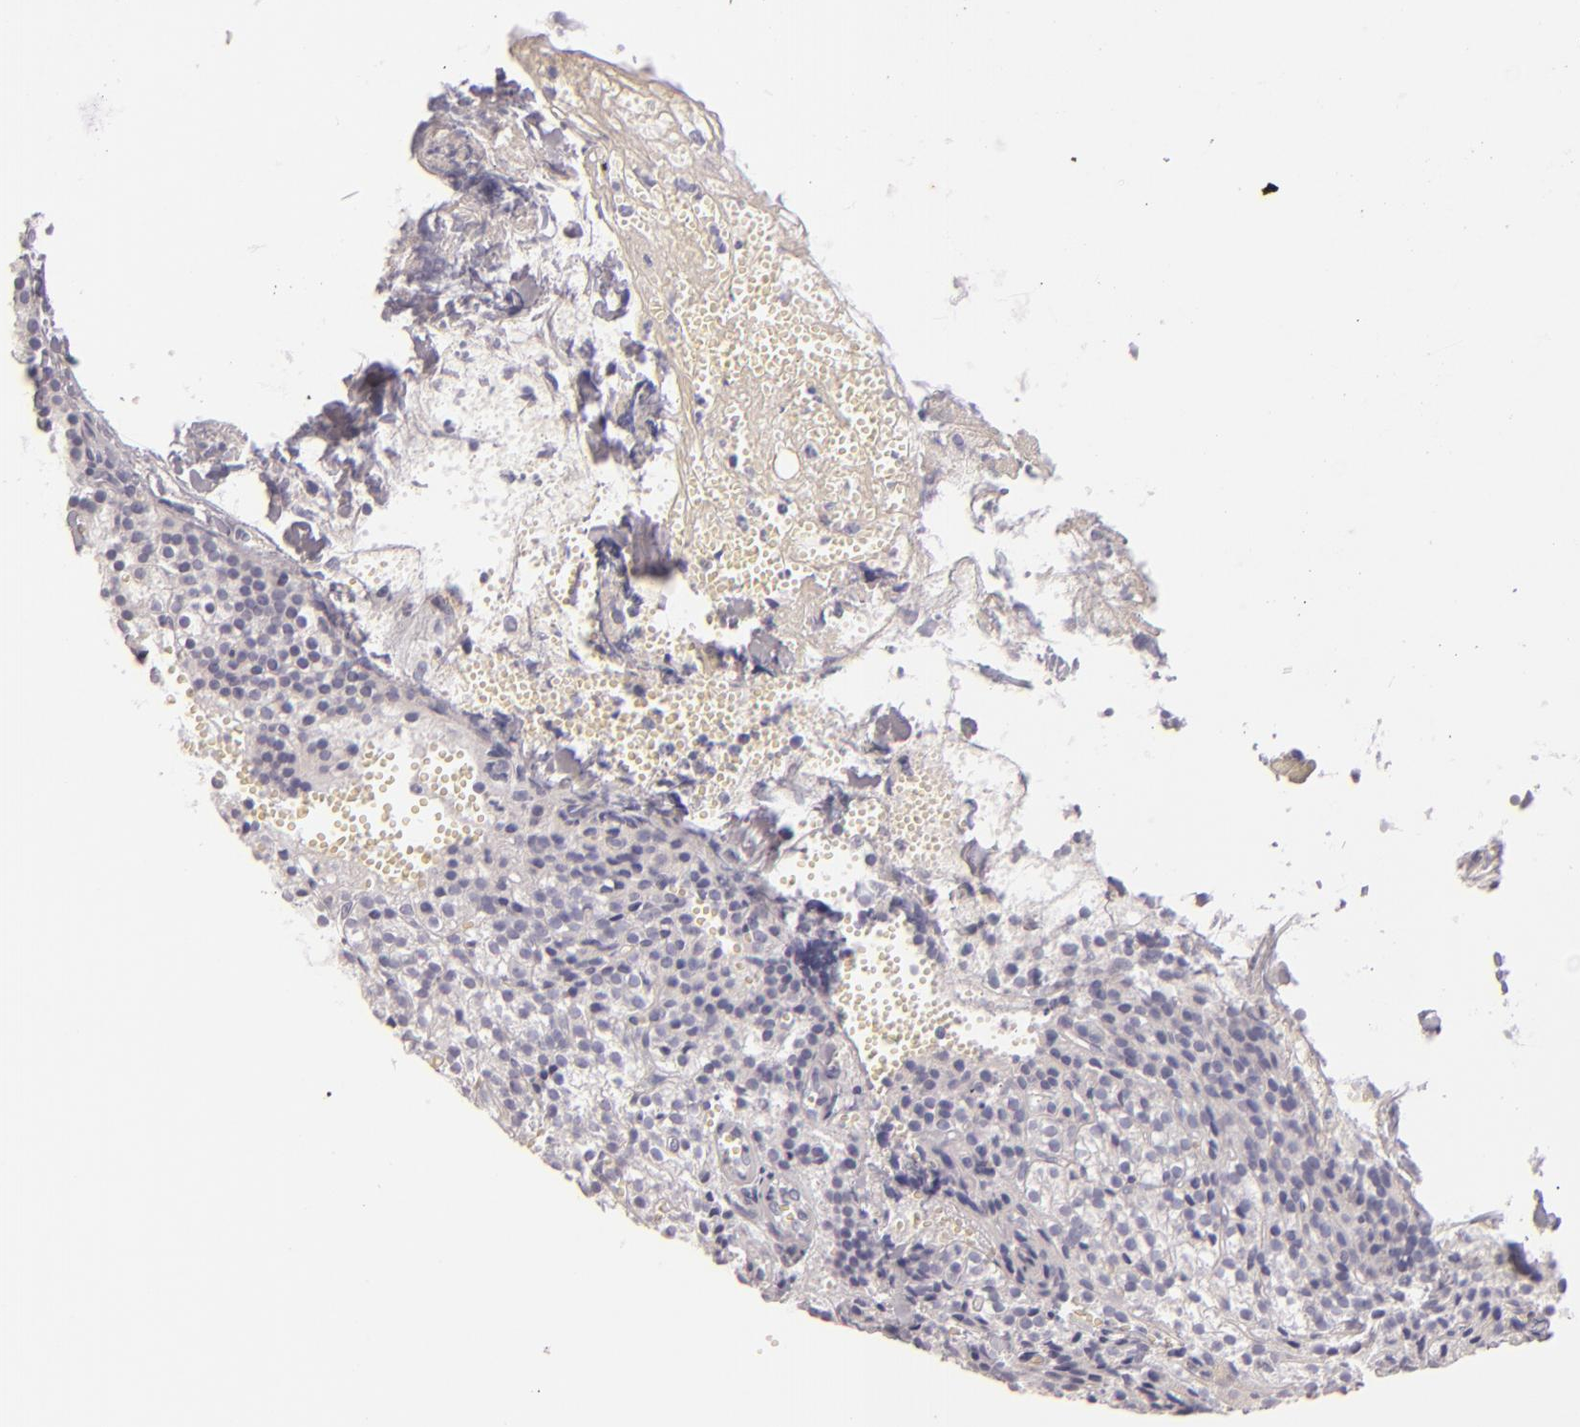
{"staining": {"intensity": "negative", "quantity": "none", "location": "none"}, "tissue": "parathyroid gland", "cell_type": "Glandular cells", "image_type": "normal", "snomed": [{"axis": "morphology", "description": "Normal tissue, NOS"}, {"axis": "topography", "description": "Parathyroid gland"}], "caption": "IHC photomicrograph of unremarkable parathyroid gland: human parathyroid gland stained with DAB reveals no significant protein staining in glandular cells.", "gene": "CD207", "patient": {"sex": "female", "age": 17}}